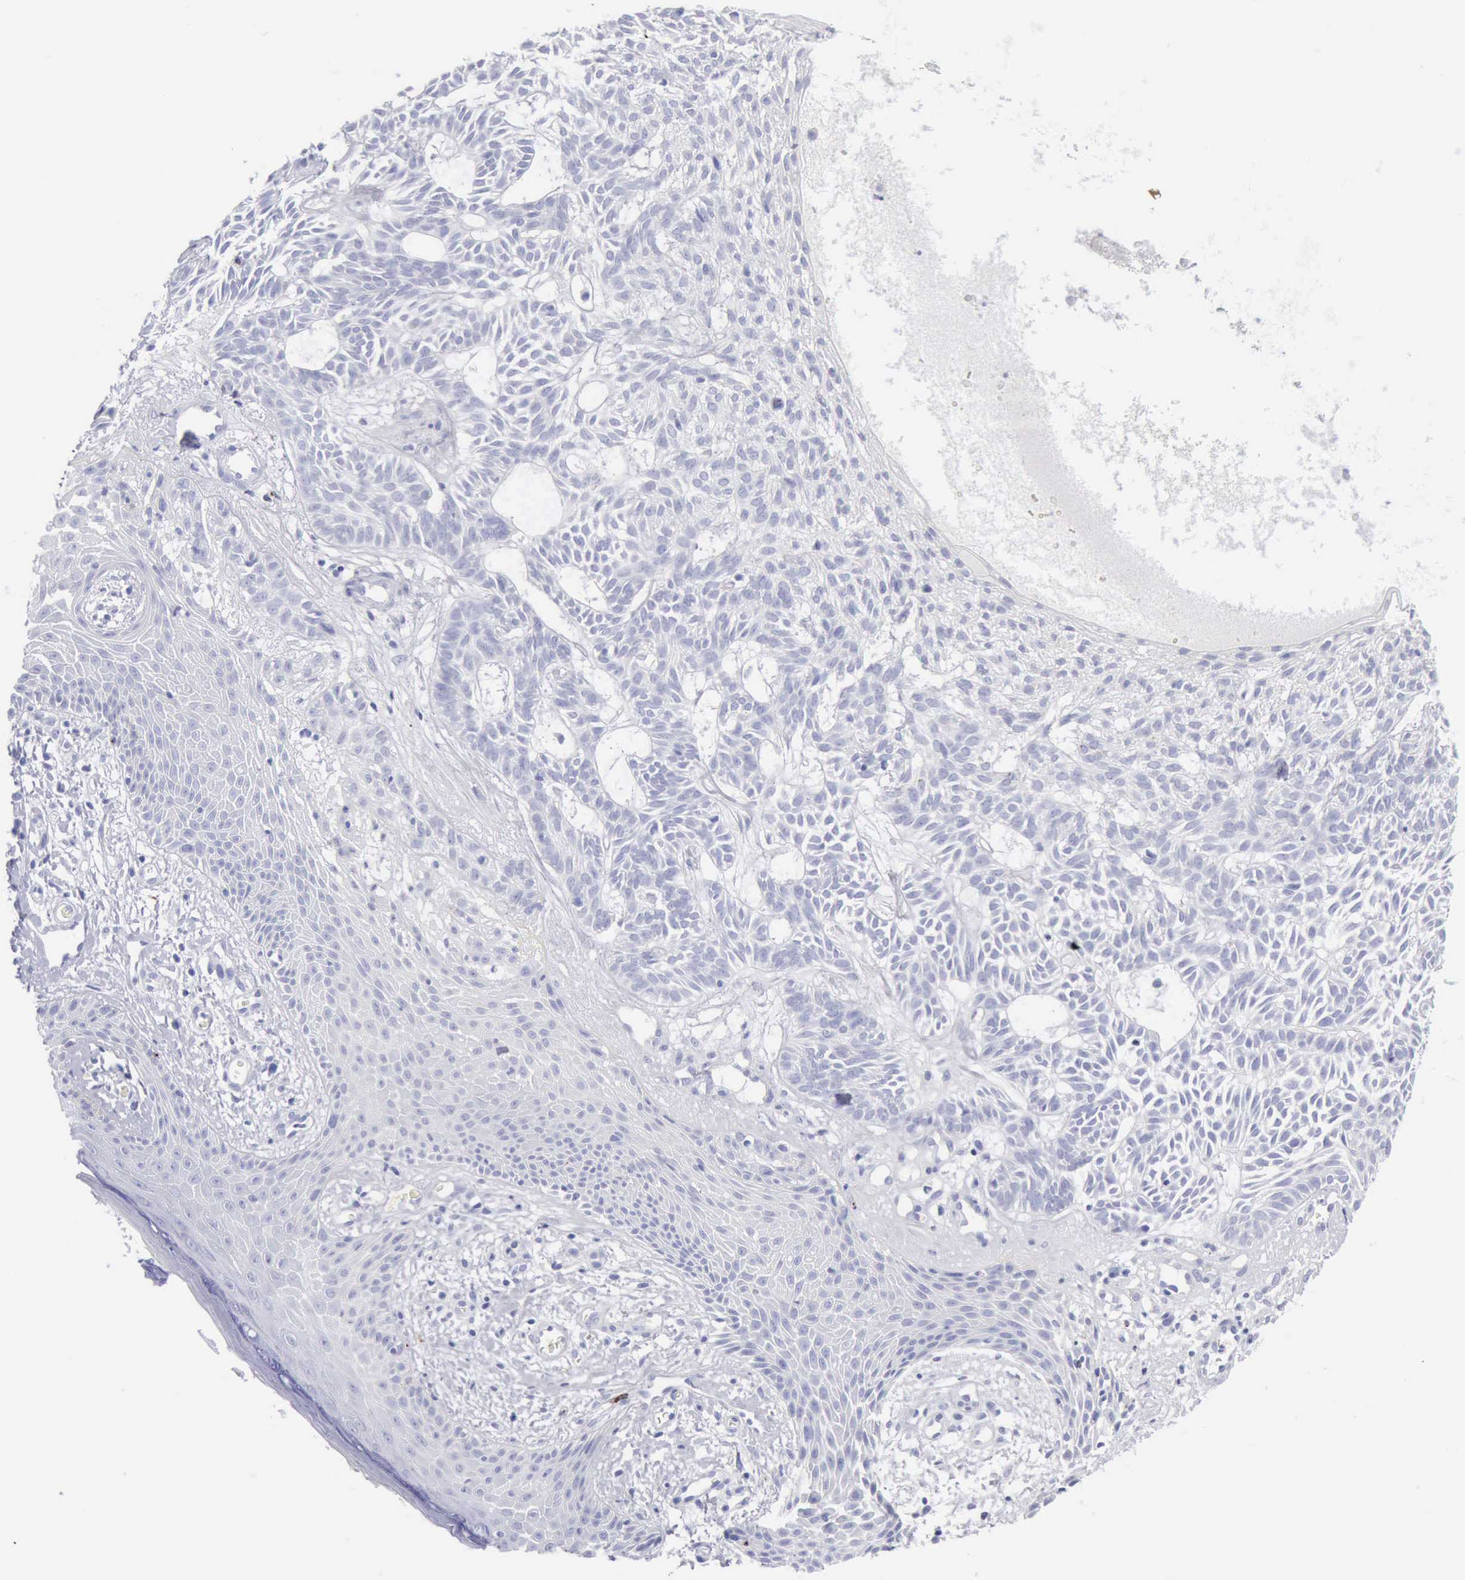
{"staining": {"intensity": "negative", "quantity": "none", "location": "none"}, "tissue": "skin cancer", "cell_type": "Tumor cells", "image_type": "cancer", "snomed": [{"axis": "morphology", "description": "Basal cell carcinoma"}, {"axis": "topography", "description": "Skin"}], "caption": "This histopathology image is of skin basal cell carcinoma stained with IHC to label a protein in brown with the nuclei are counter-stained blue. There is no staining in tumor cells.", "gene": "GZMB", "patient": {"sex": "male", "age": 75}}